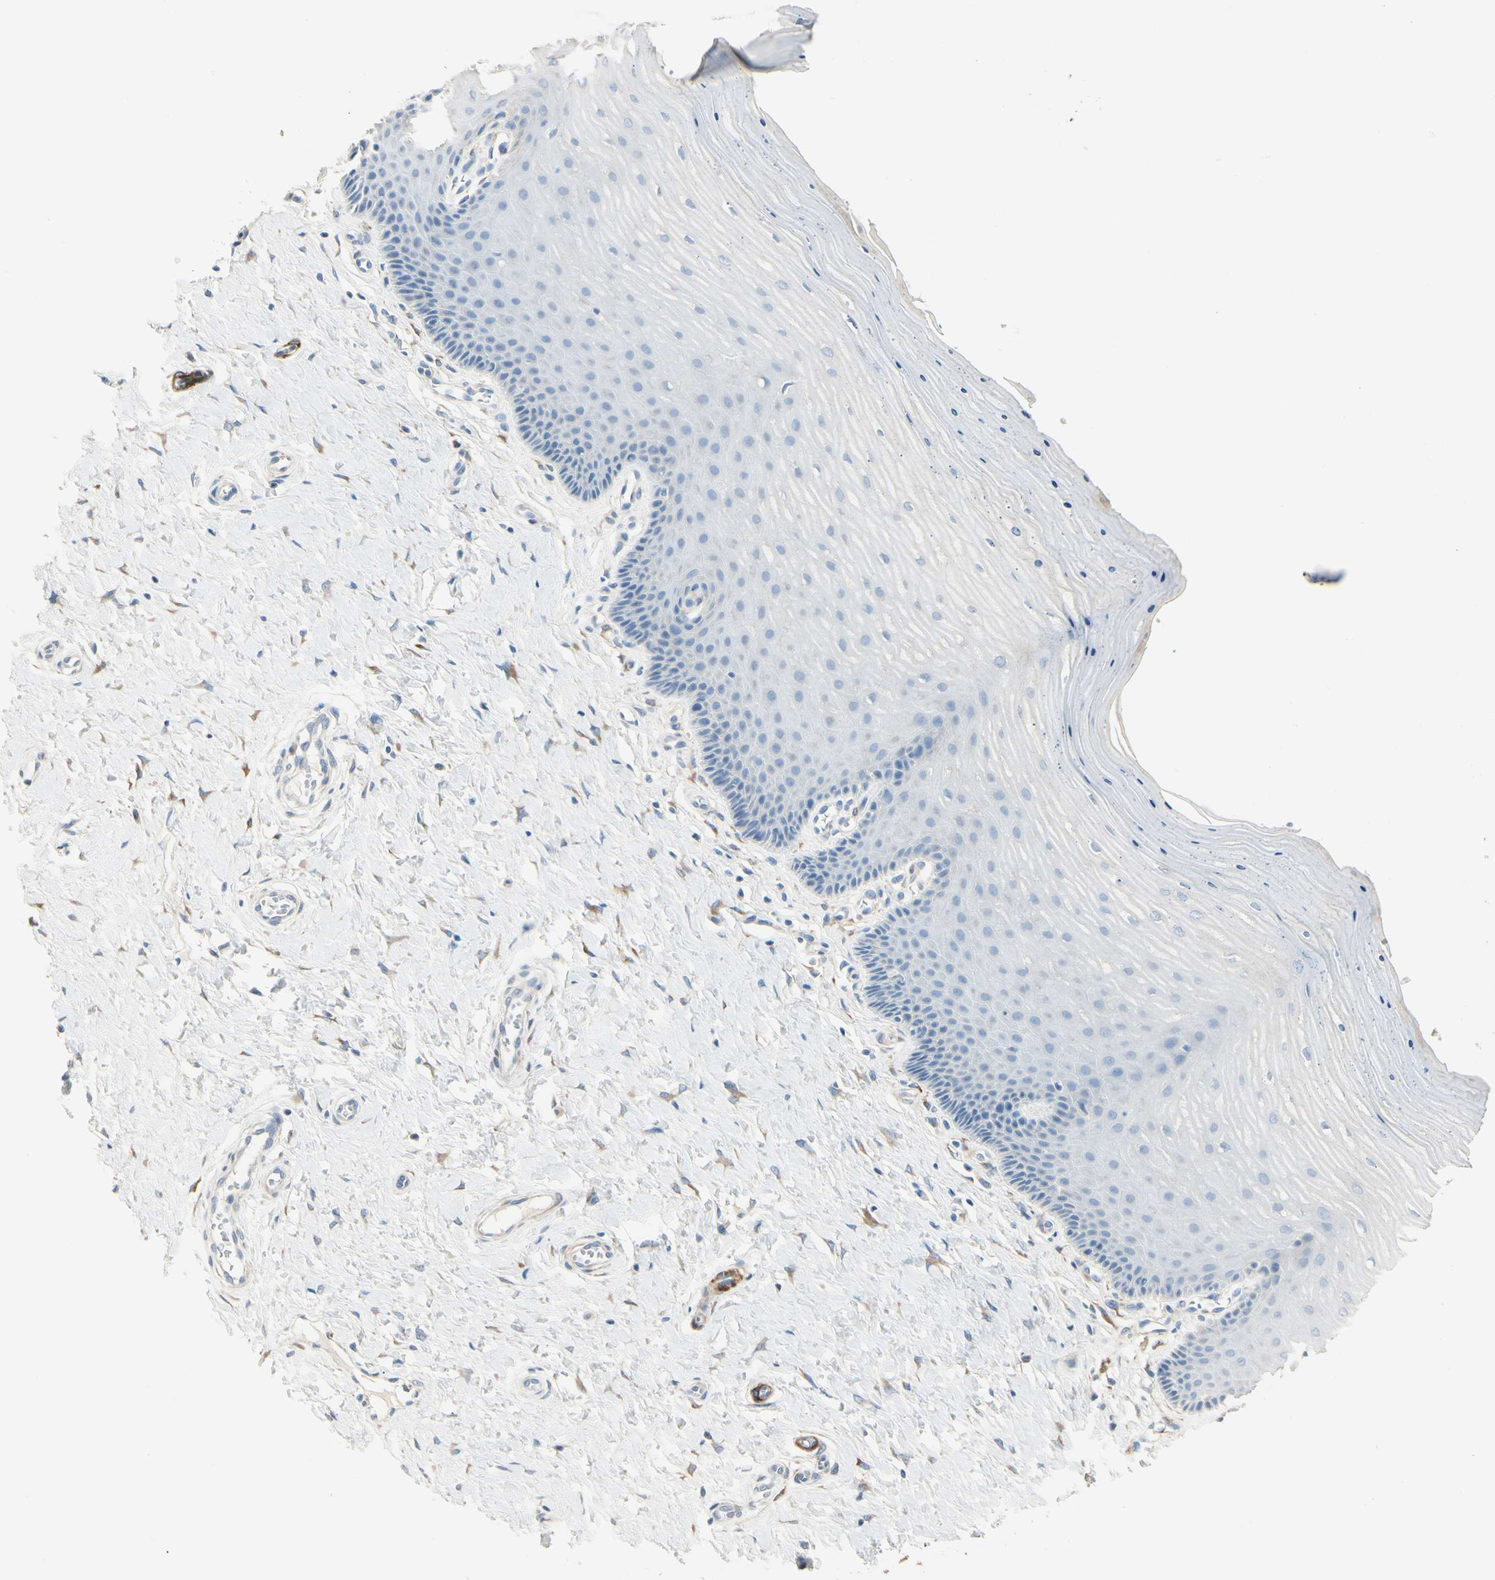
{"staining": {"intensity": "negative", "quantity": "none", "location": "none"}, "tissue": "cervix", "cell_type": "Glandular cells", "image_type": "normal", "snomed": [{"axis": "morphology", "description": "Normal tissue, NOS"}, {"axis": "topography", "description": "Cervix"}], "caption": "Unremarkable cervix was stained to show a protein in brown. There is no significant positivity in glandular cells. The staining is performed using DAB (3,3'-diaminobenzidine) brown chromogen with nuclei counter-stained in using hematoxylin.", "gene": "AMPH", "patient": {"sex": "female", "age": 55}}